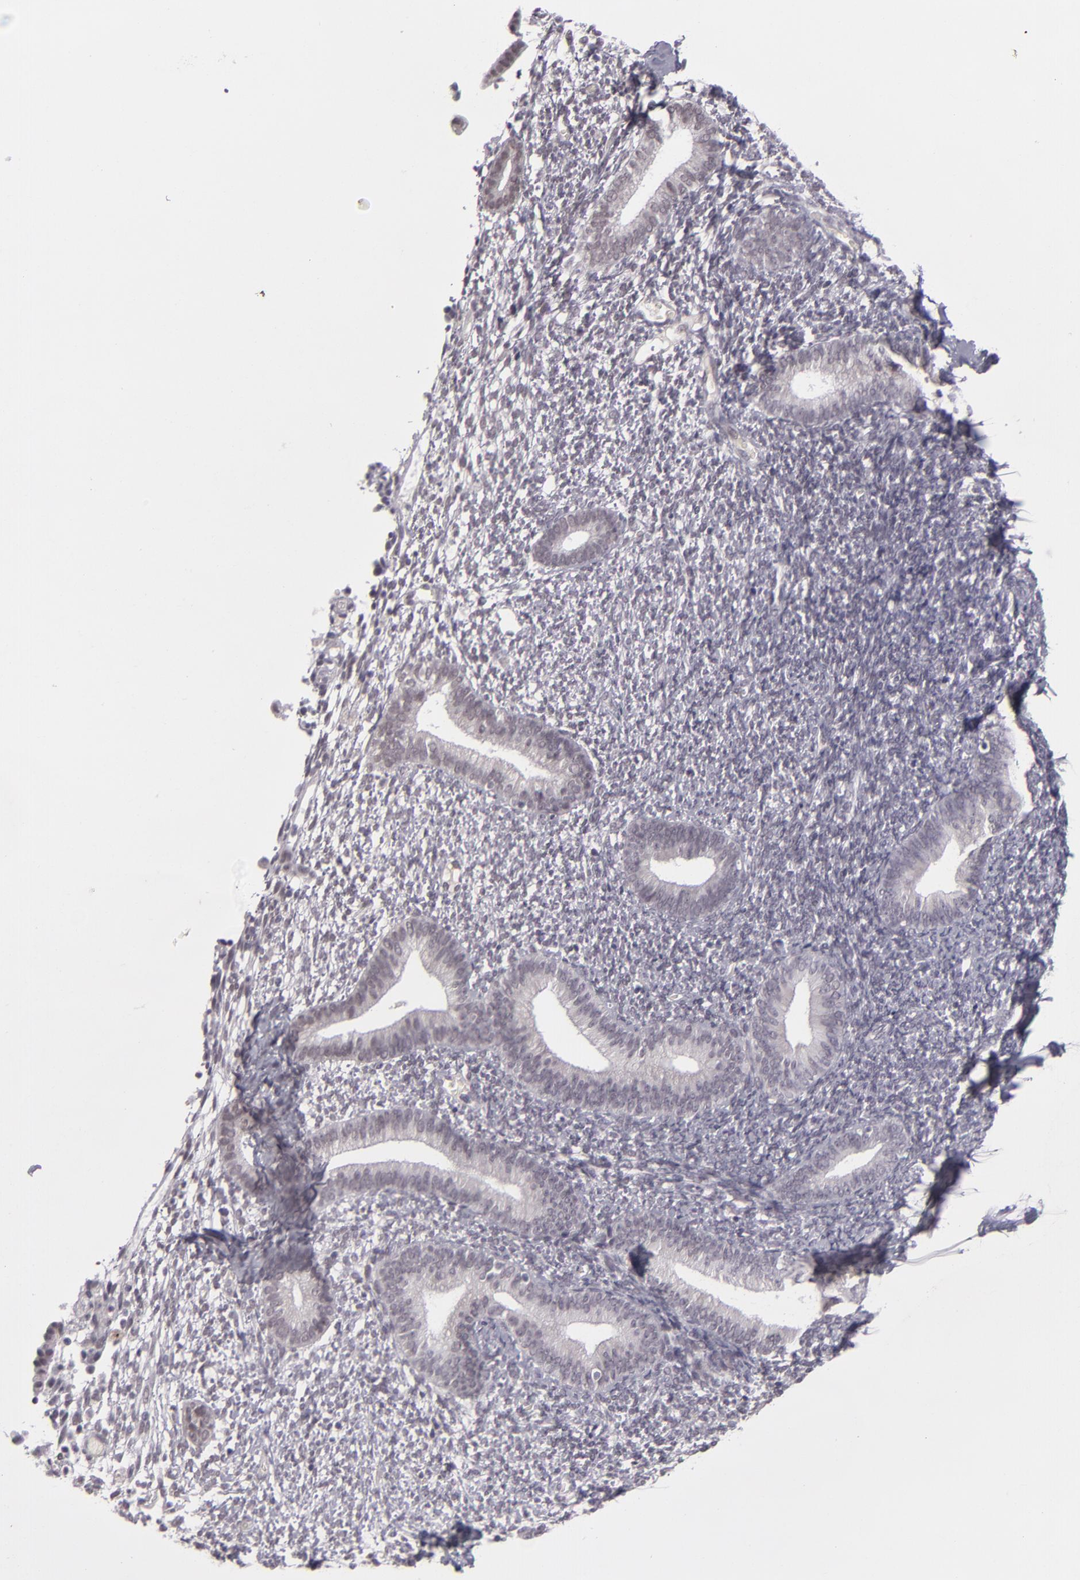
{"staining": {"intensity": "negative", "quantity": "none", "location": "none"}, "tissue": "endometrium", "cell_type": "Cells in endometrial stroma", "image_type": "normal", "snomed": [{"axis": "morphology", "description": "Normal tissue, NOS"}, {"axis": "topography", "description": "Smooth muscle"}, {"axis": "topography", "description": "Endometrium"}], "caption": "DAB (3,3'-diaminobenzidine) immunohistochemical staining of unremarkable human endometrium displays no significant positivity in cells in endometrial stroma. (DAB (3,3'-diaminobenzidine) immunohistochemistry visualized using brightfield microscopy, high magnification).", "gene": "ZNF205", "patient": {"sex": "female", "age": 57}}